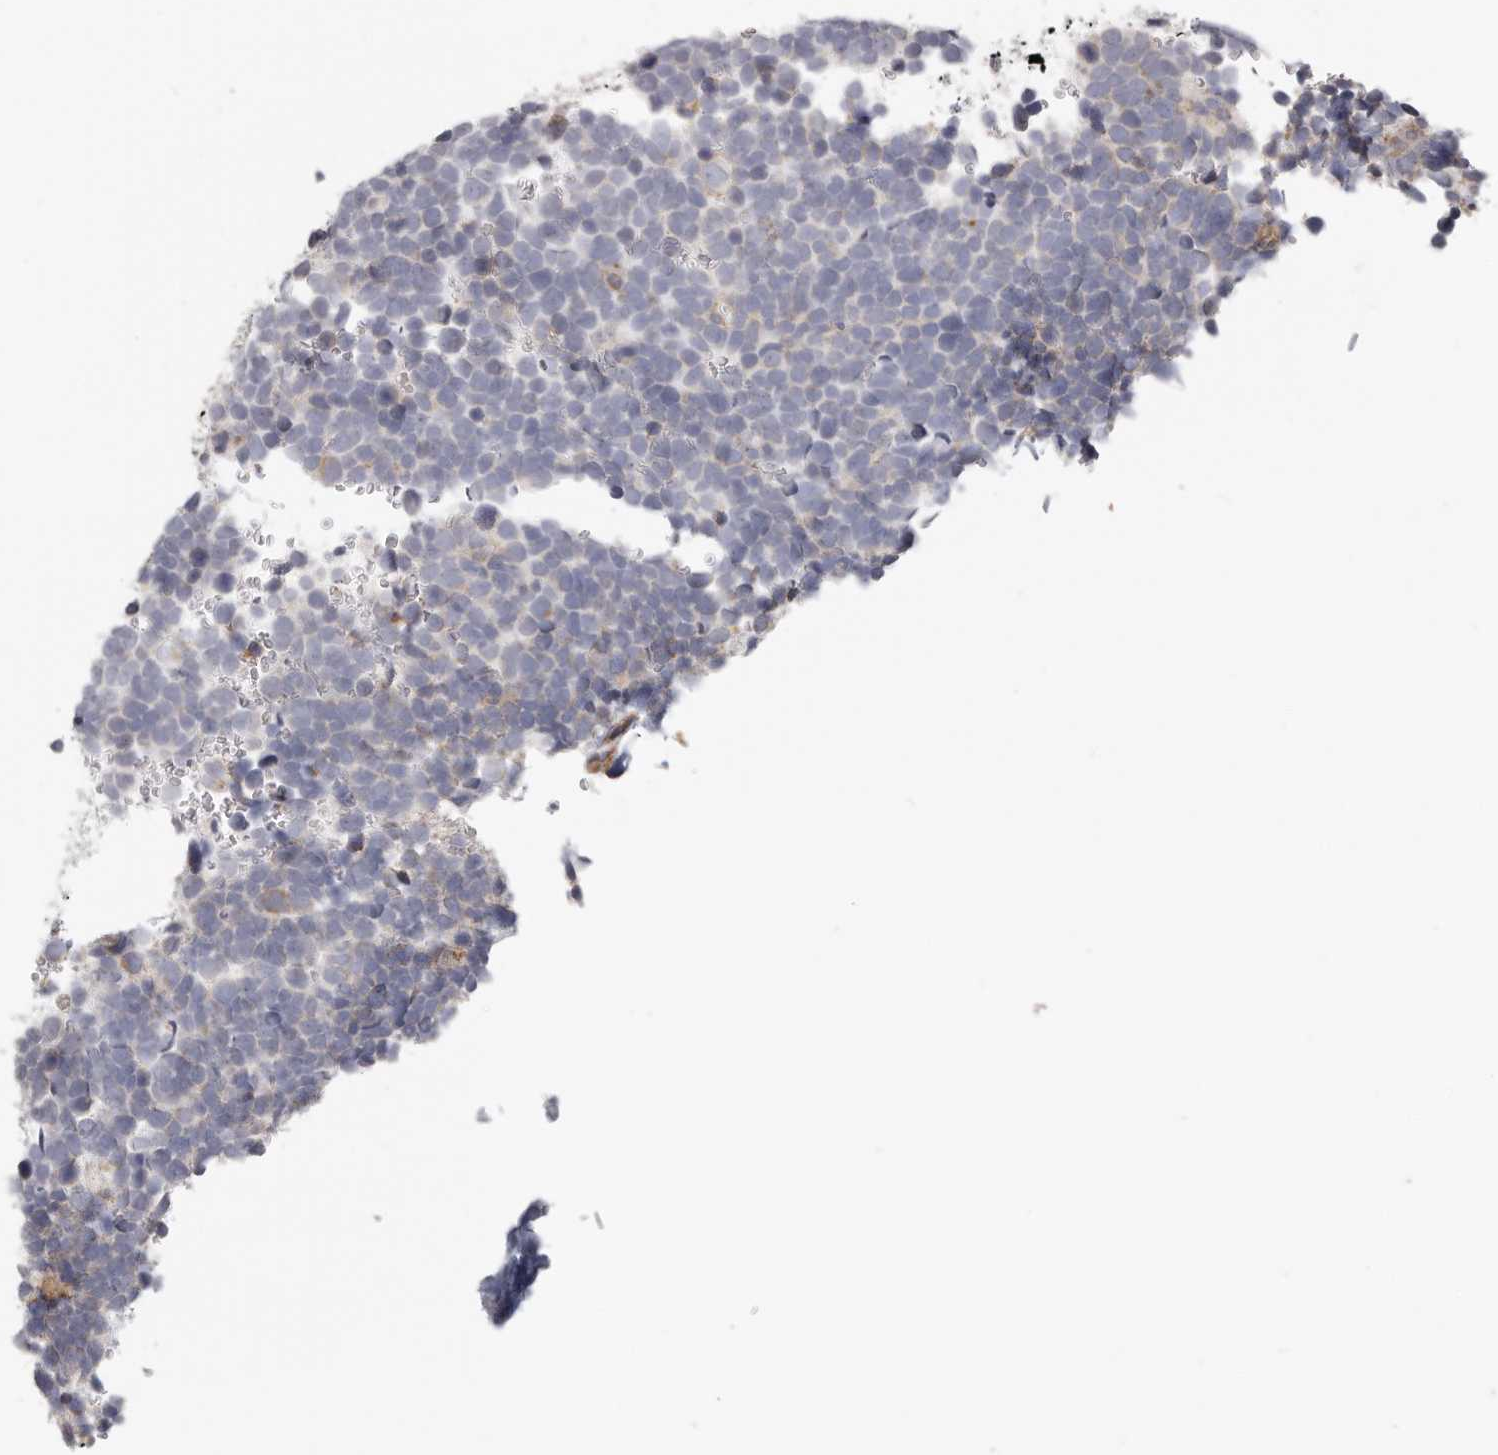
{"staining": {"intensity": "negative", "quantity": "none", "location": "none"}, "tissue": "urothelial cancer", "cell_type": "Tumor cells", "image_type": "cancer", "snomed": [{"axis": "morphology", "description": "Urothelial carcinoma, High grade"}, {"axis": "topography", "description": "Urinary bladder"}], "caption": "The immunohistochemistry image has no significant positivity in tumor cells of urothelial cancer tissue. (DAB immunohistochemistry (IHC) with hematoxylin counter stain).", "gene": "IL32", "patient": {"sex": "female", "age": 82}}